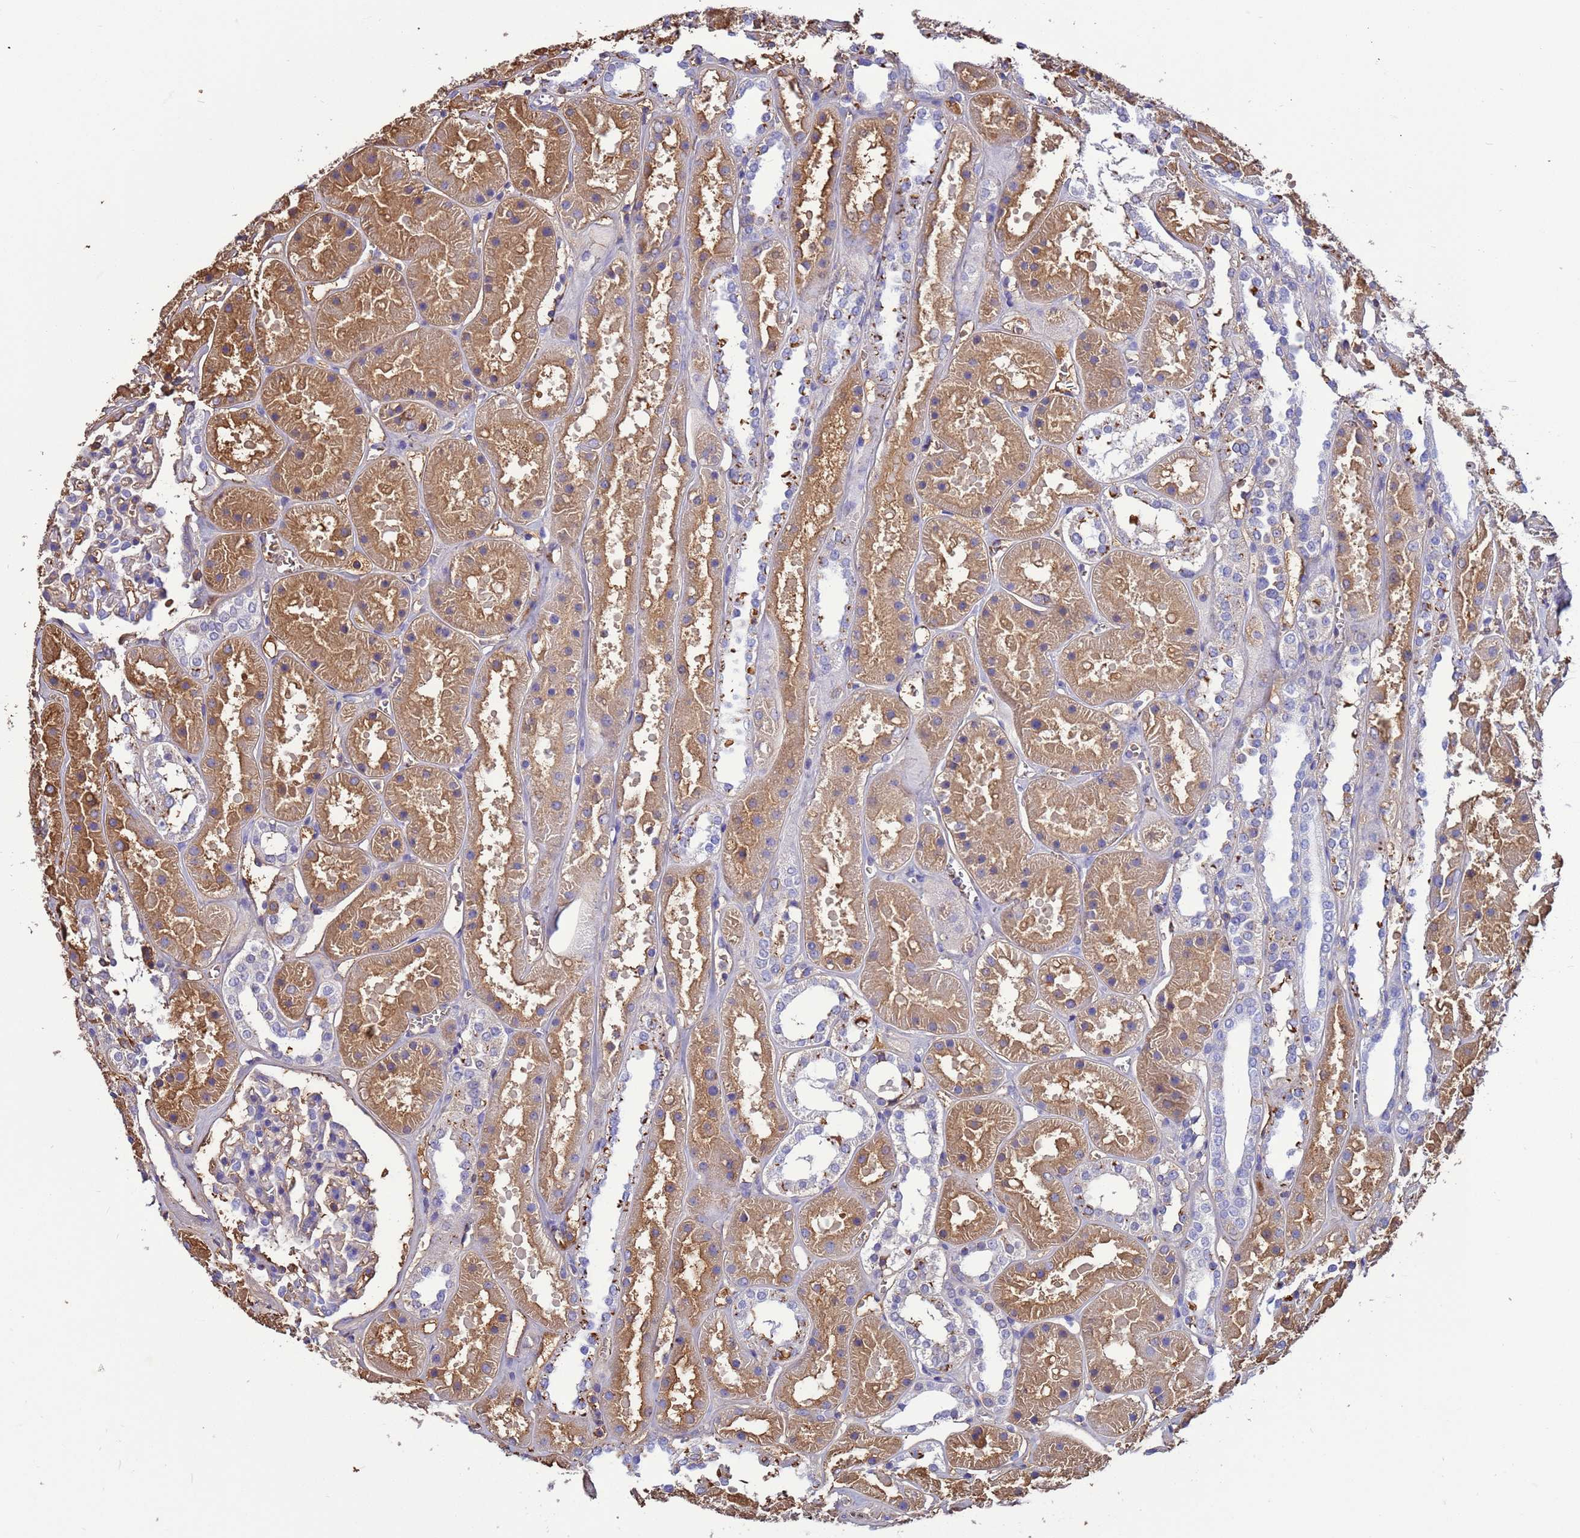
{"staining": {"intensity": "weak", "quantity": "25%-75%", "location": "cytoplasmic/membranous"}, "tissue": "kidney", "cell_type": "Cells in glomeruli", "image_type": "normal", "snomed": [{"axis": "morphology", "description": "Normal tissue, NOS"}, {"axis": "topography", "description": "Kidney"}], "caption": "Immunohistochemistry histopathology image of unremarkable human kidney stained for a protein (brown), which demonstrates low levels of weak cytoplasmic/membranous positivity in approximately 25%-75% of cells in glomeruli.", "gene": "H1", "patient": {"sex": "female", "age": 41}}